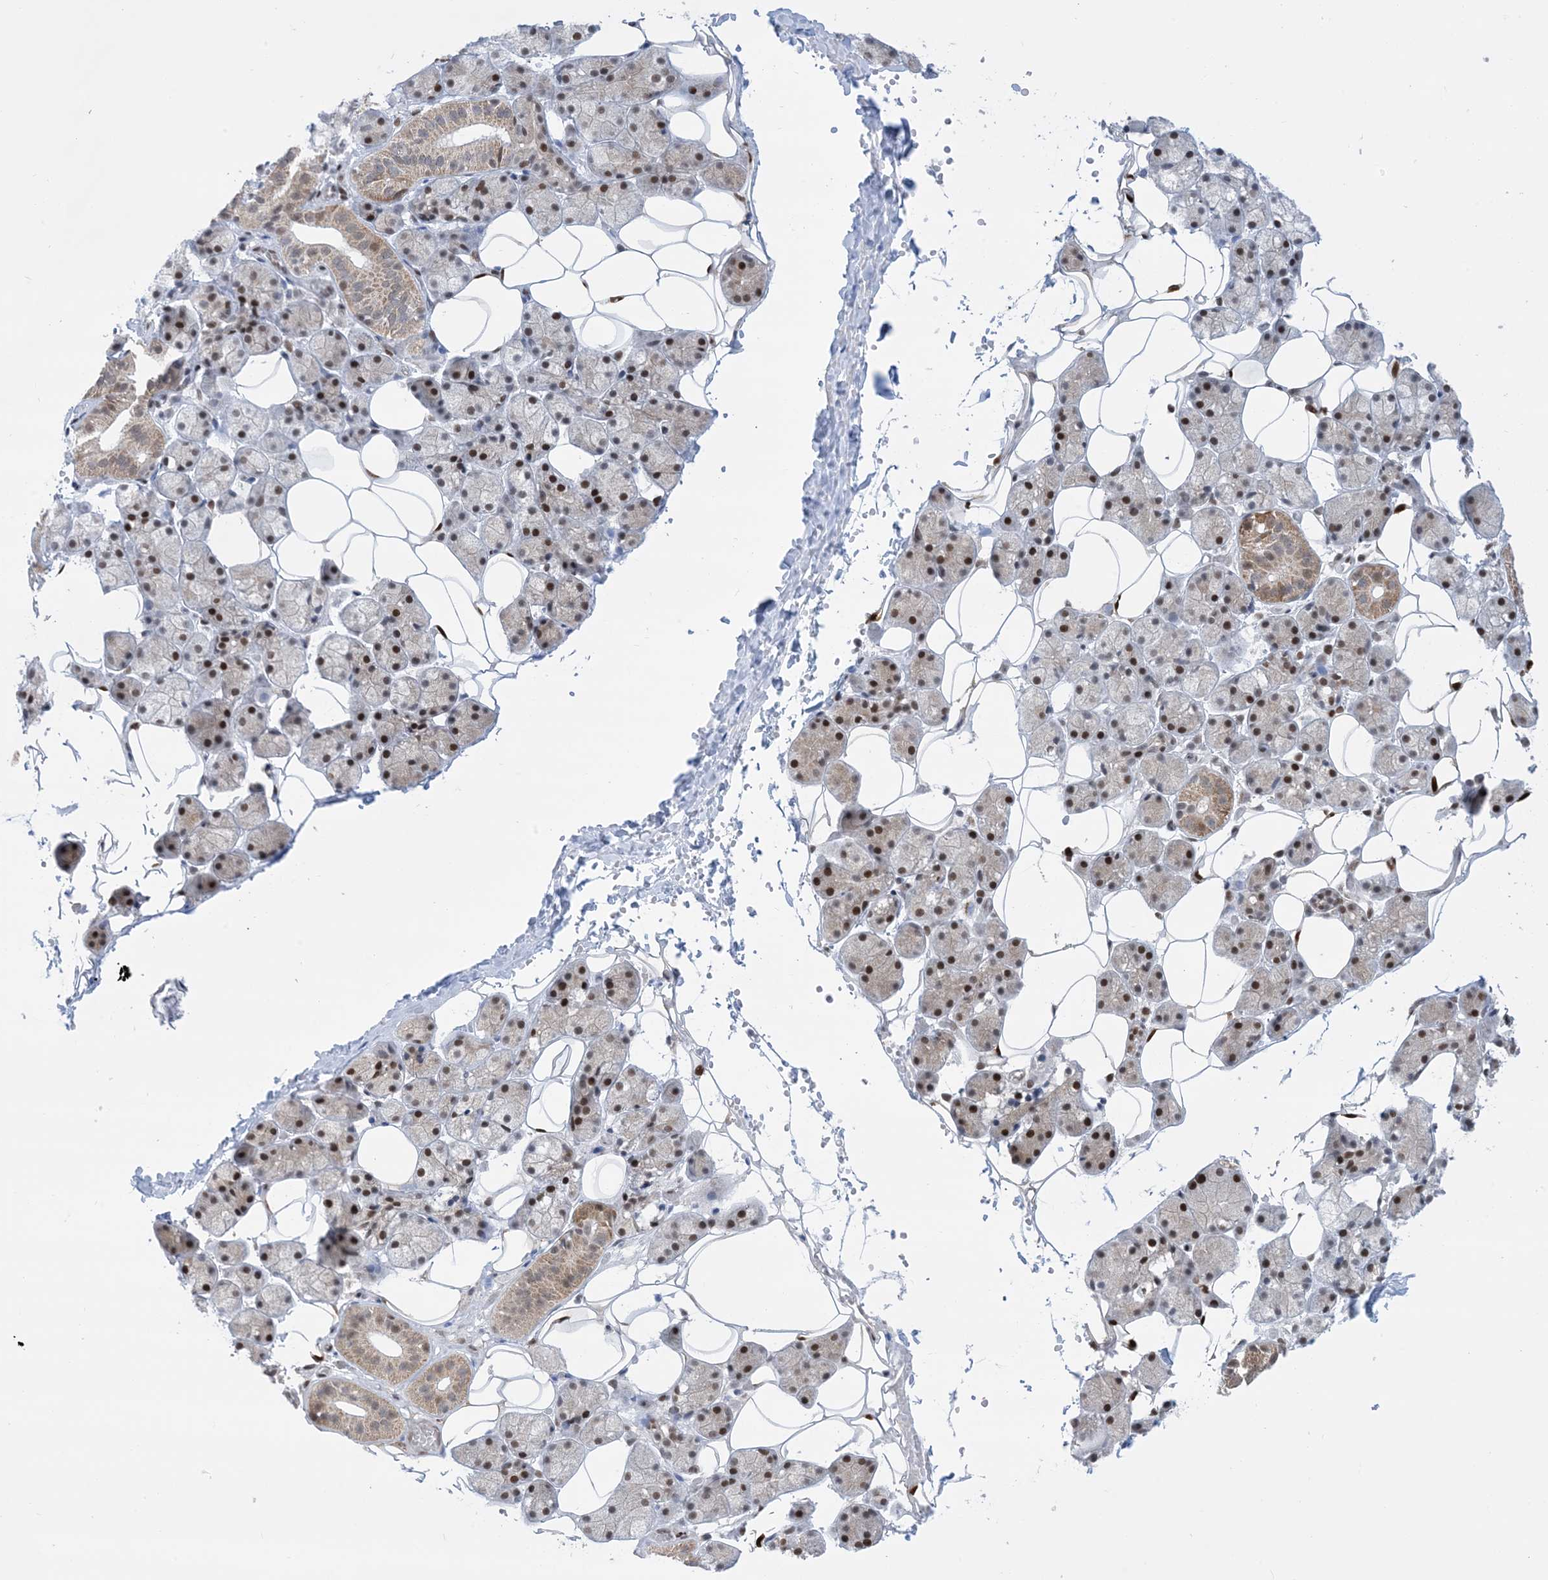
{"staining": {"intensity": "strong", "quantity": "25%-75%", "location": "cytoplasmic/membranous,nuclear"}, "tissue": "salivary gland", "cell_type": "Glandular cells", "image_type": "normal", "snomed": [{"axis": "morphology", "description": "Normal tissue, NOS"}, {"axis": "topography", "description": "Salivary gland"}], "caption": "Protein staining reveals strong cytoplasmic/membranous,nuclear staining in approximately 25%-75% of glandular cells in normal salivary gland. (DAB = brown stain, brightfield microscopy at high magnification).", "gene": "TFPT", "patient": {"sex": "female", "age": 33}}